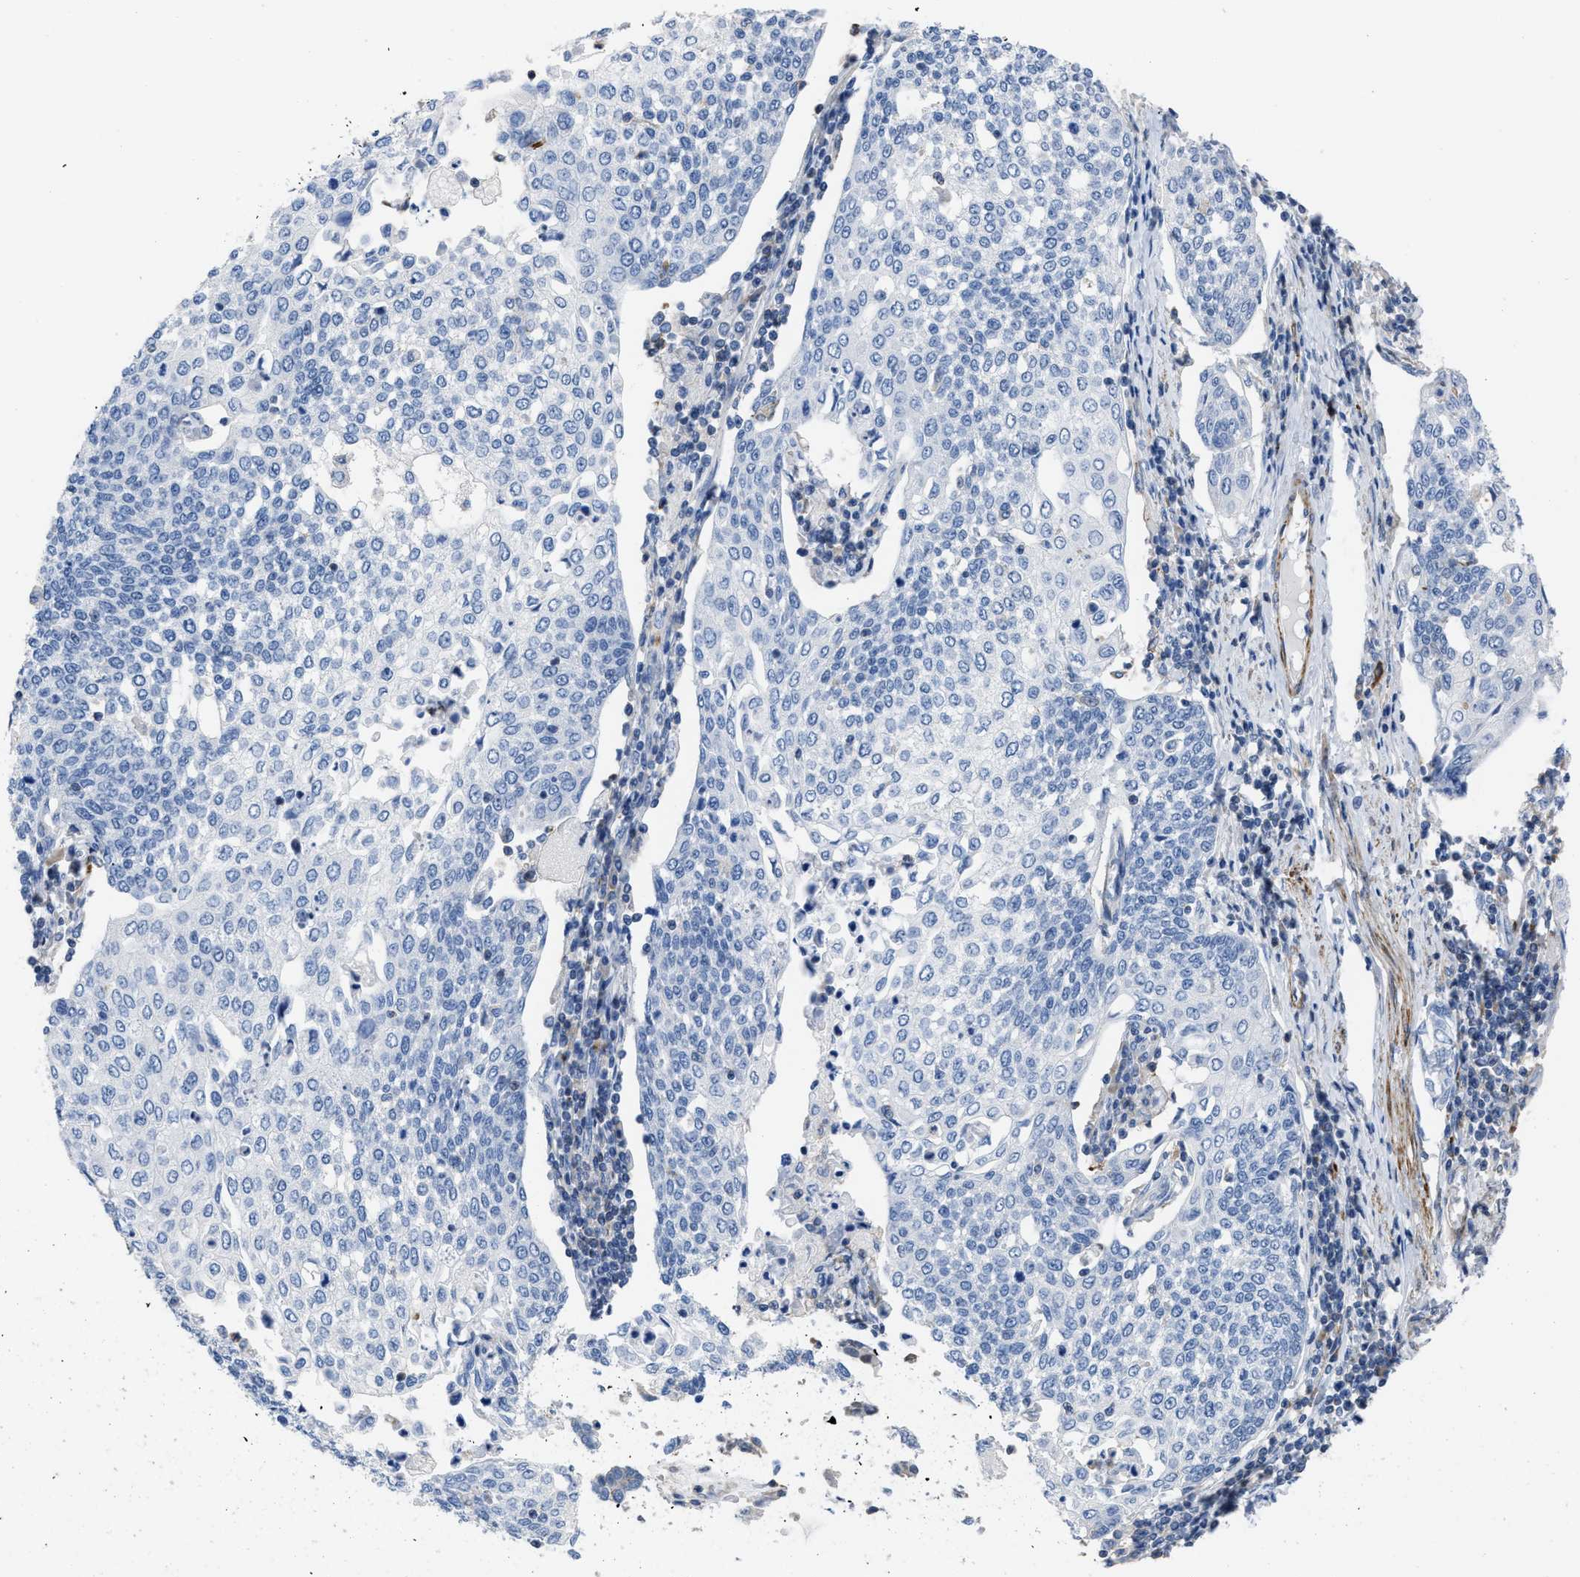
{"staining": {"intensity": "negative", "quantity": "none", "location": "none"}, "tissue": "cervical cancer", "cell_type": "Tumor cells", "image_type": "cancer", "snomed": [{"axis": "morphology", "description": "Squamous cell carcinoma, NOS"}, {"axis": "topography", "description": "Cervix"}], "caption": "Tumor cells show no significant protein expression in squamous cell carcinoma (cervical).", "gene": "PRMT2", "patient": {"sex": "female", "age": 34}}